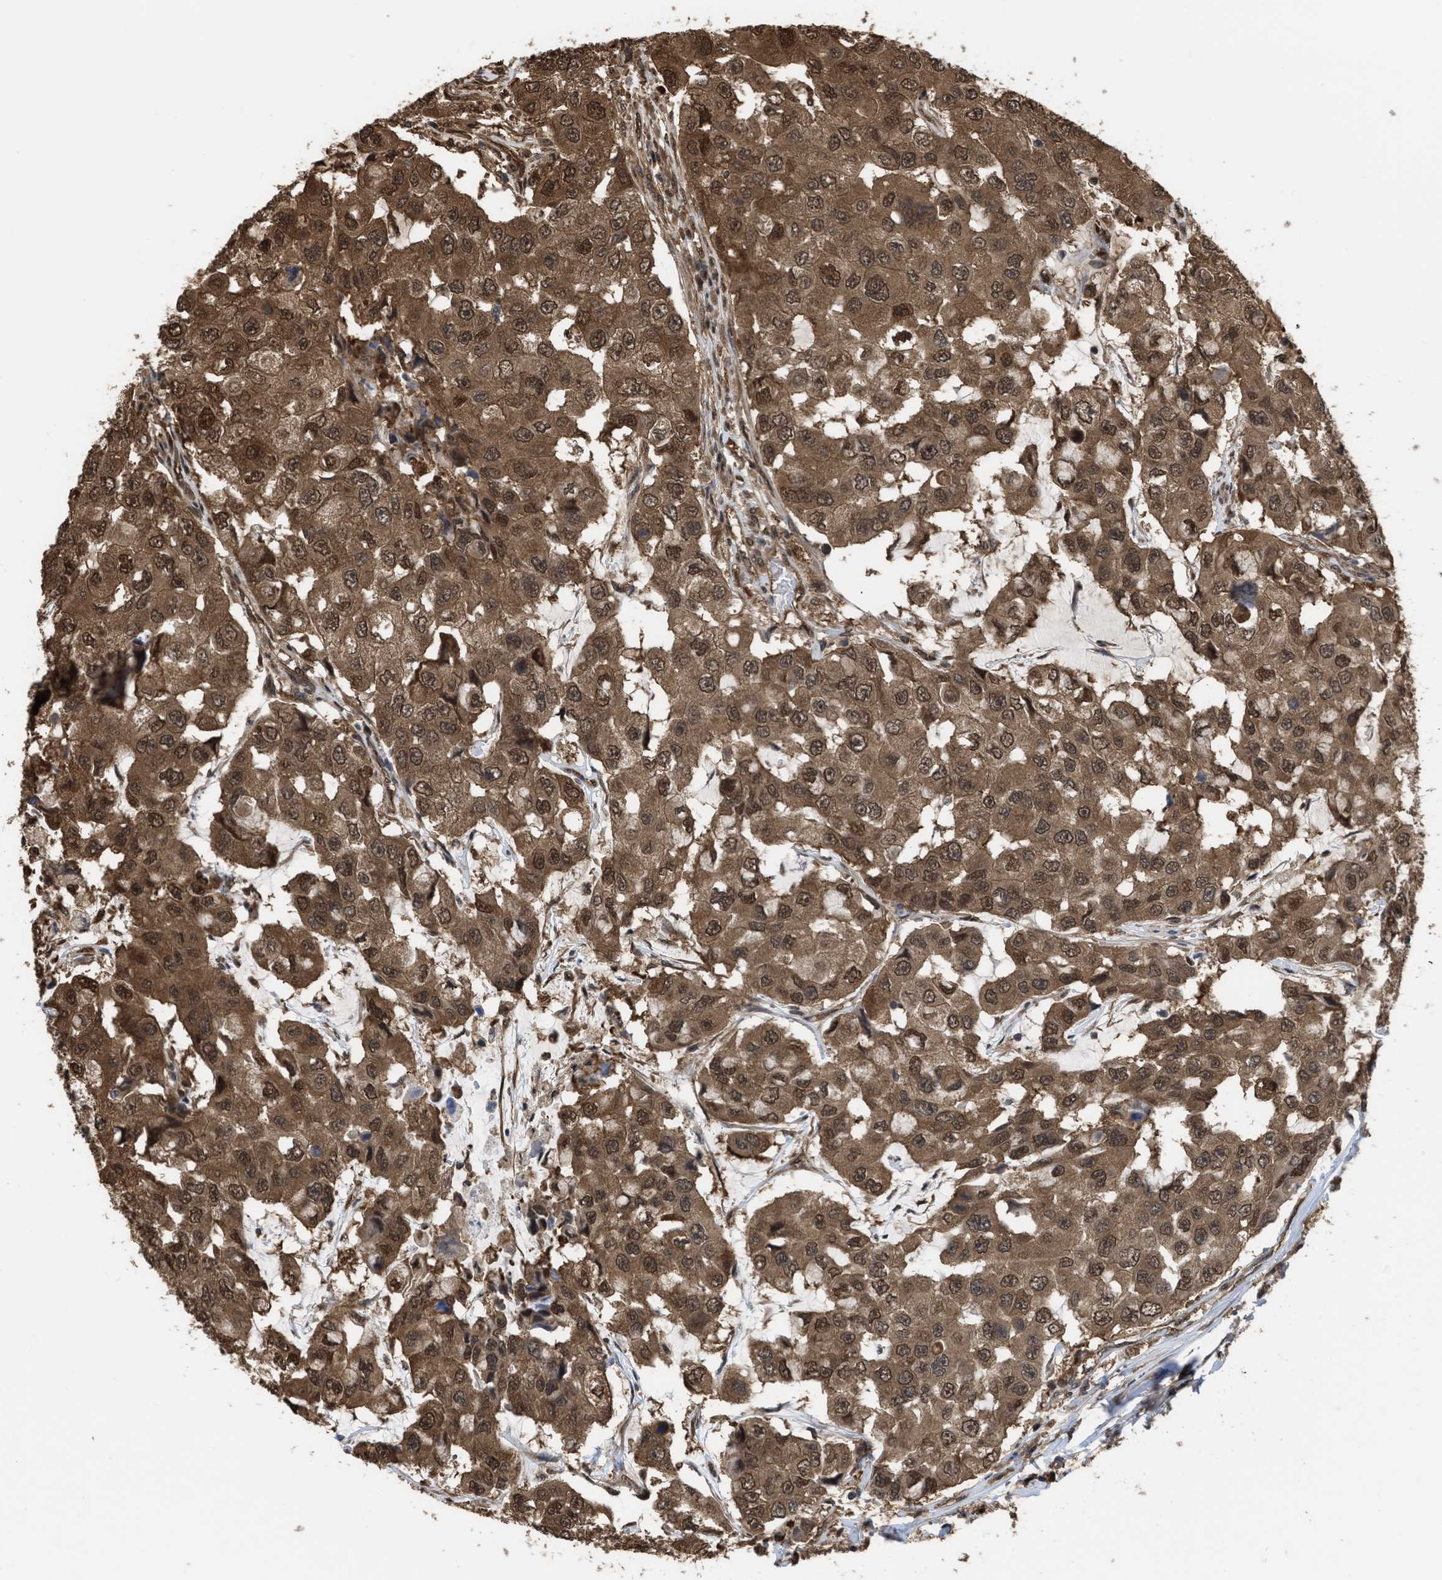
{"staining": {"intensity": "moderate", "quantity": ">75%", "location": "cytoplasmic/membranous,nuclear"}, "tissue": "breast cancer", "cell_type": "Tumor cells", "image_type": "cancer", "snomed": [{"axis": "morphology", "description": "Duct carcinoma"}, {"axis": "topography", "description": "Breast"}], "caption": "Tumor cells show medium levels of moderate cytoplasmic/membranous and nuclear positivity in about >75% of cells in human breast cancer (intraductal carcinoma).", "gene": "YWHAG", "patient": {"sex": "female", "age": 27}}